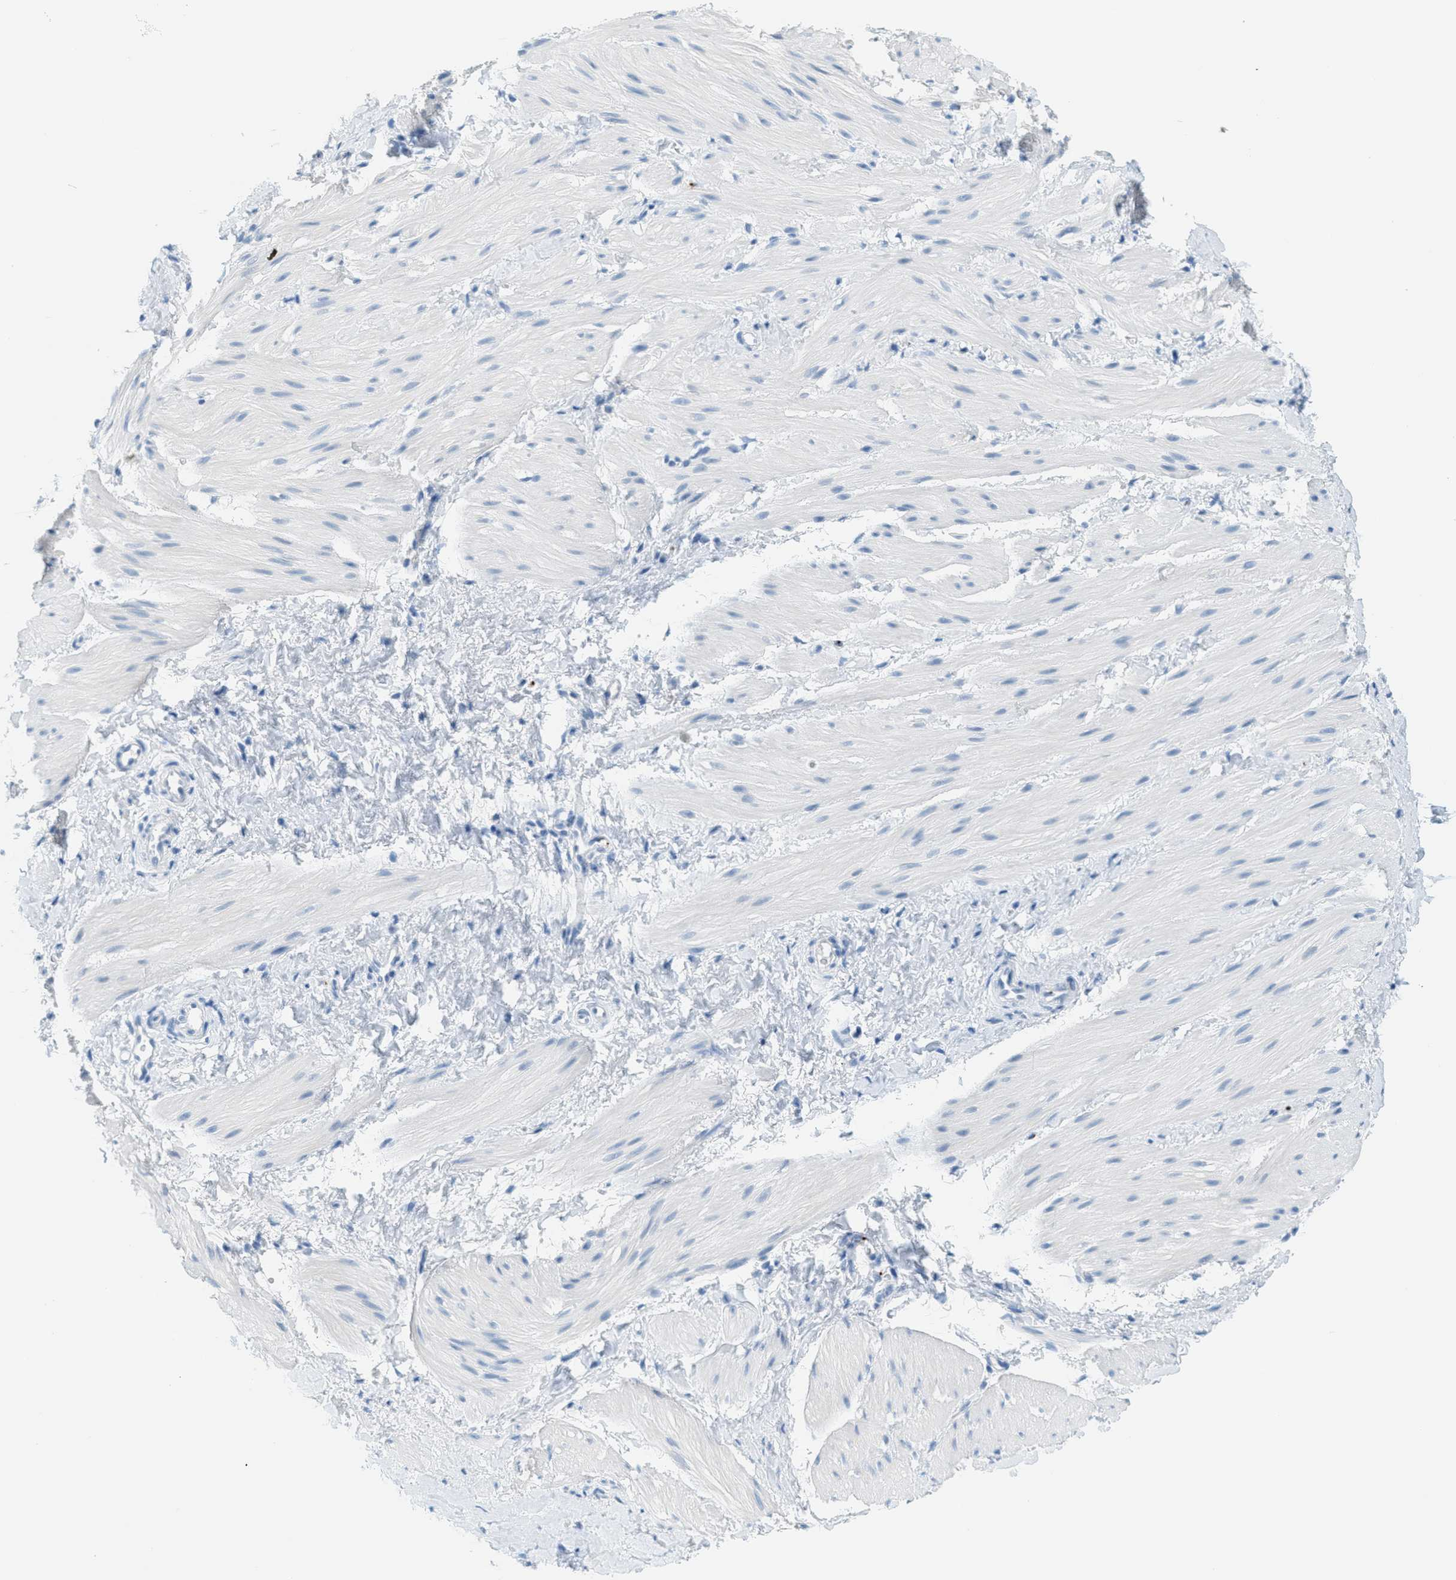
{"staining": {"intensity": "negative", "quantity": "none", "location": "none"}, "tissue": "smooth muscle", "cell_type": "Smooth muscle cells", "image_type": "normal", "snomed": [{"axis": "morphology", "description": "Normal tissue, NOS"}, {"axis": "topography", "description": "Smooth muscle"}], "caption": "This is an IHC histopathology image of unremarkable smooth muscle. There is no staining in smooth muscle cells.", "gene": "PPBP", "patient": {"sex": "male", "age": 16}}